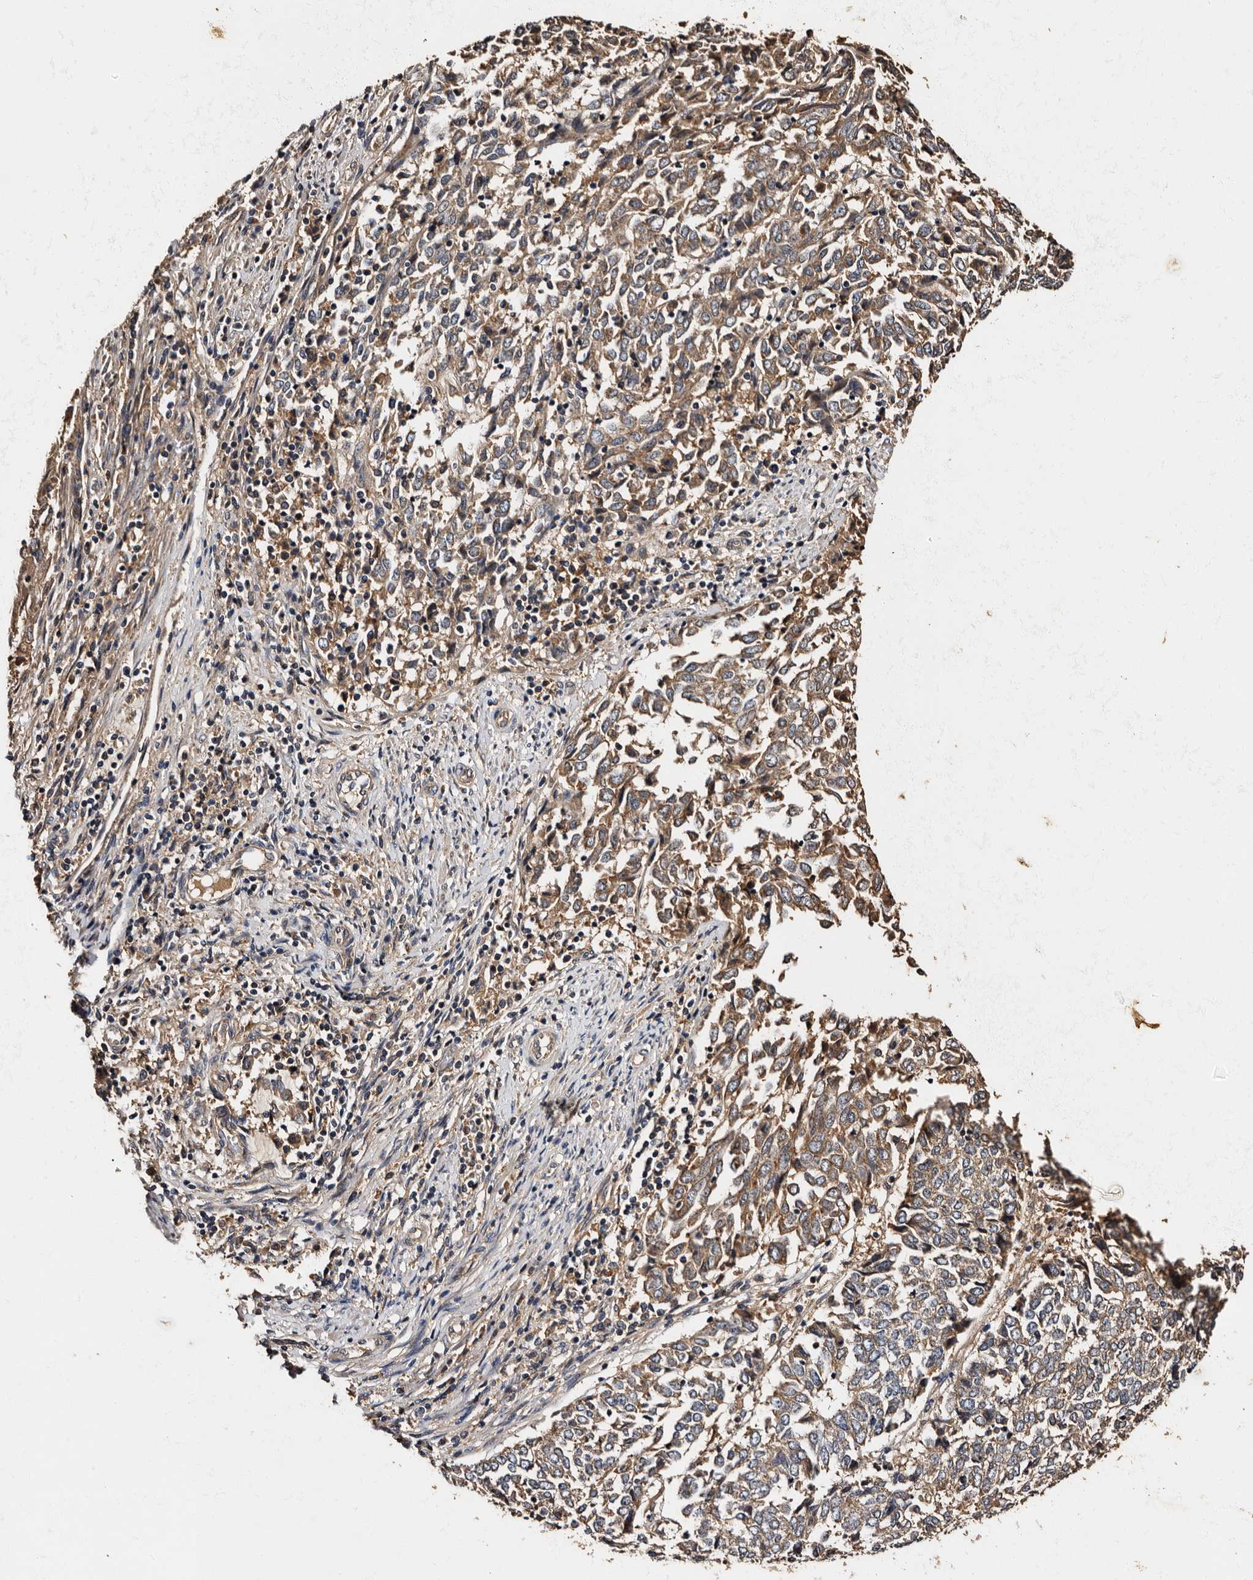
{"staining": {"intensity": "weak", "quantity": ">75%", "location": "cytoplasmic/membranous"}, "tissue": "endometrial cancer", "cell_type": "Tumor cells", "image_type": "cancer", "snomed": [{"axis": "morphology", "description": "Adenocarcinoma, NOS"}, {"axis": "topography", "description": "Endometrium"}], "caption": "This is a histology image of IHC staining of endometrial cancer (adenocarcinoma), which shows weak staining in the cytoplasmic/membranous of tumor cells.", "gene": "ADCK5", "patient": {"sex": "female", "age": 80}}